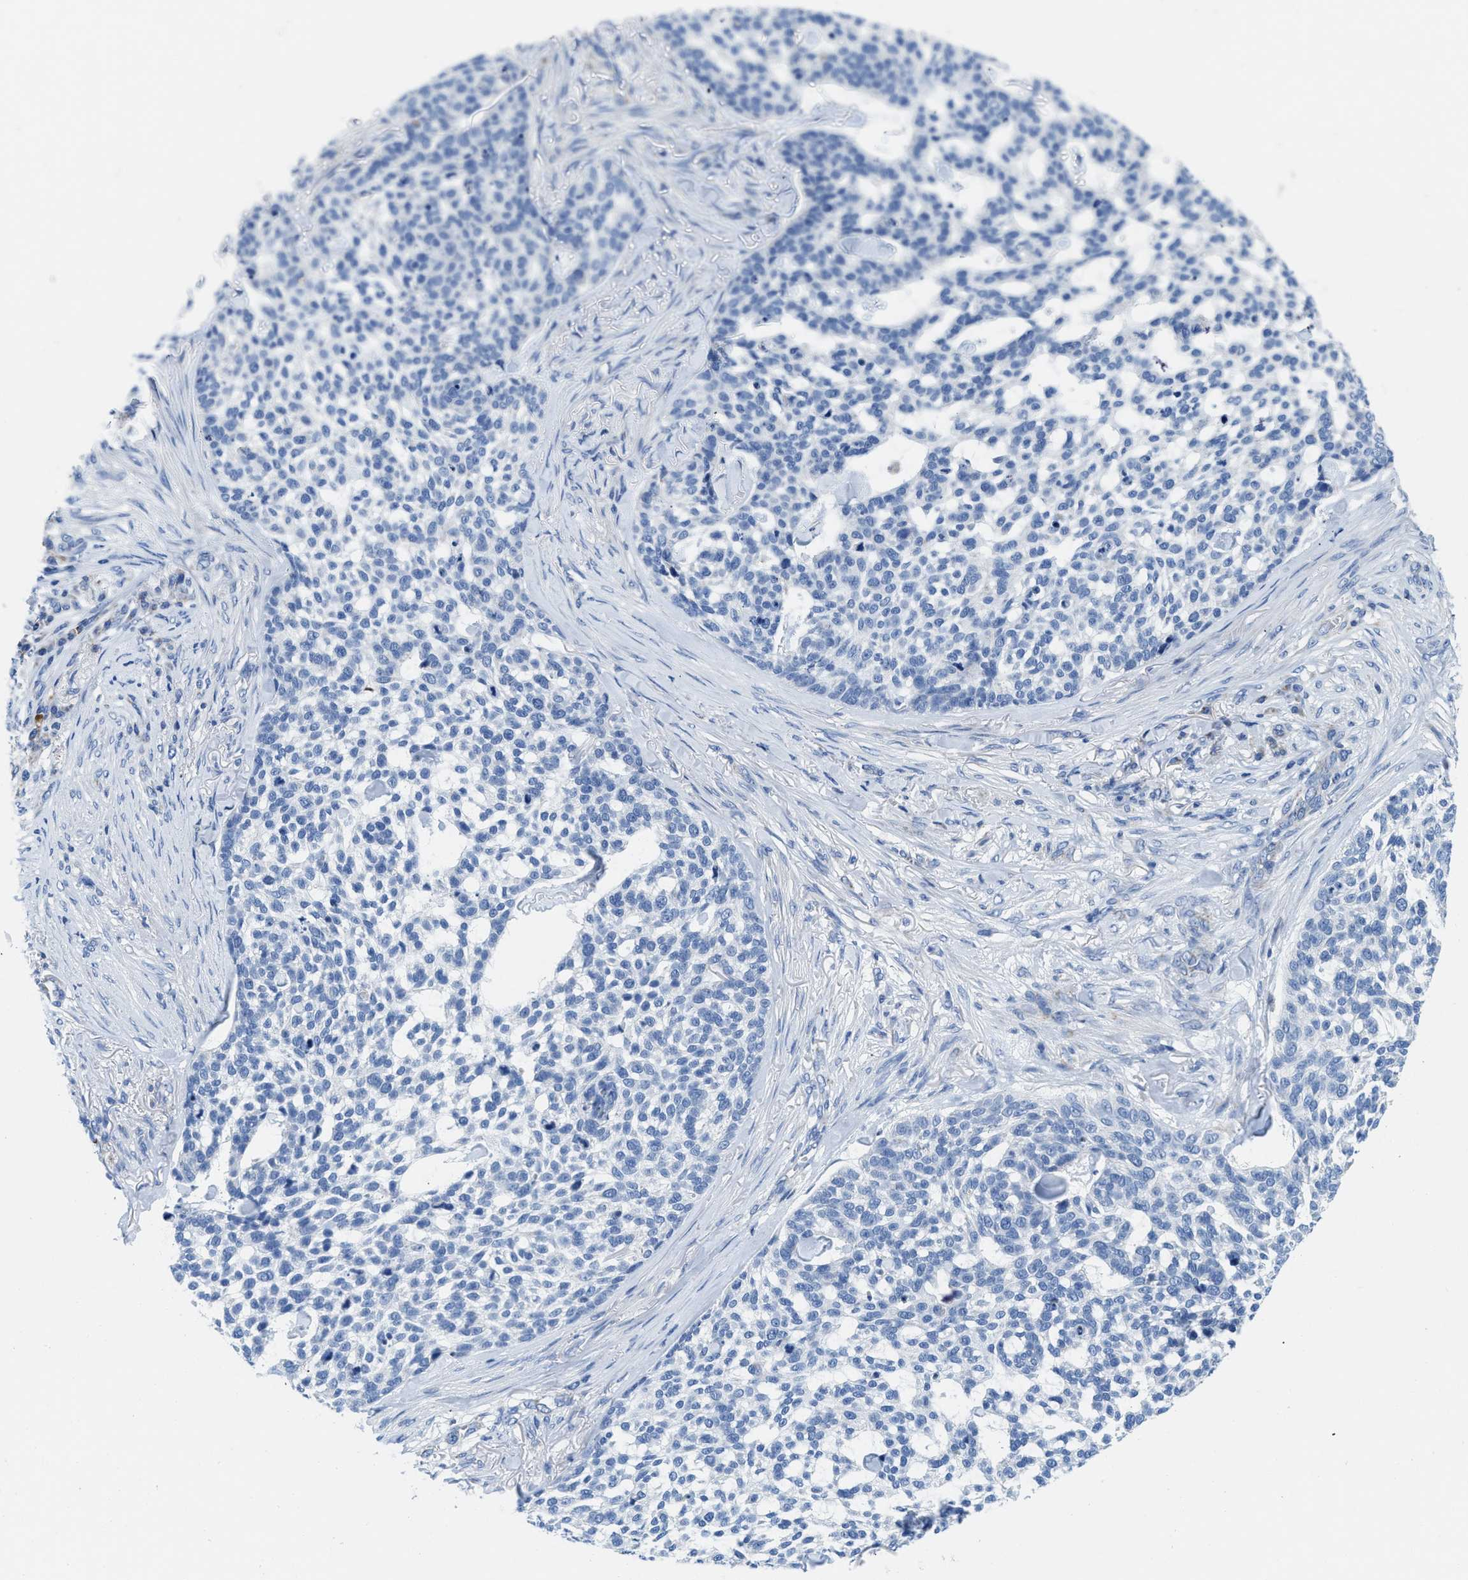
{"staining": {"intensity": "negative", "quantity": "none", "location": "none"}, "tissue": "skin cancer", "cell_type": "Tumor cells", "image_type": "cancer", "snomed": [{"axis": "morphology", "description": "Basal cell carcinoma"}, {"axis": "topography", "description": "Skin"}], "caption": "Immunohistochemistry (IHC) micrograph of neoplastic tissue: skin cancer (basal cell carcinoma) stained with DAB (3,3'-diaminobenzidine) exhibits no significant protein staining in tumor cells.", "gene": "SLC25A13", "patient": {"sex": "female", "age": 64}}